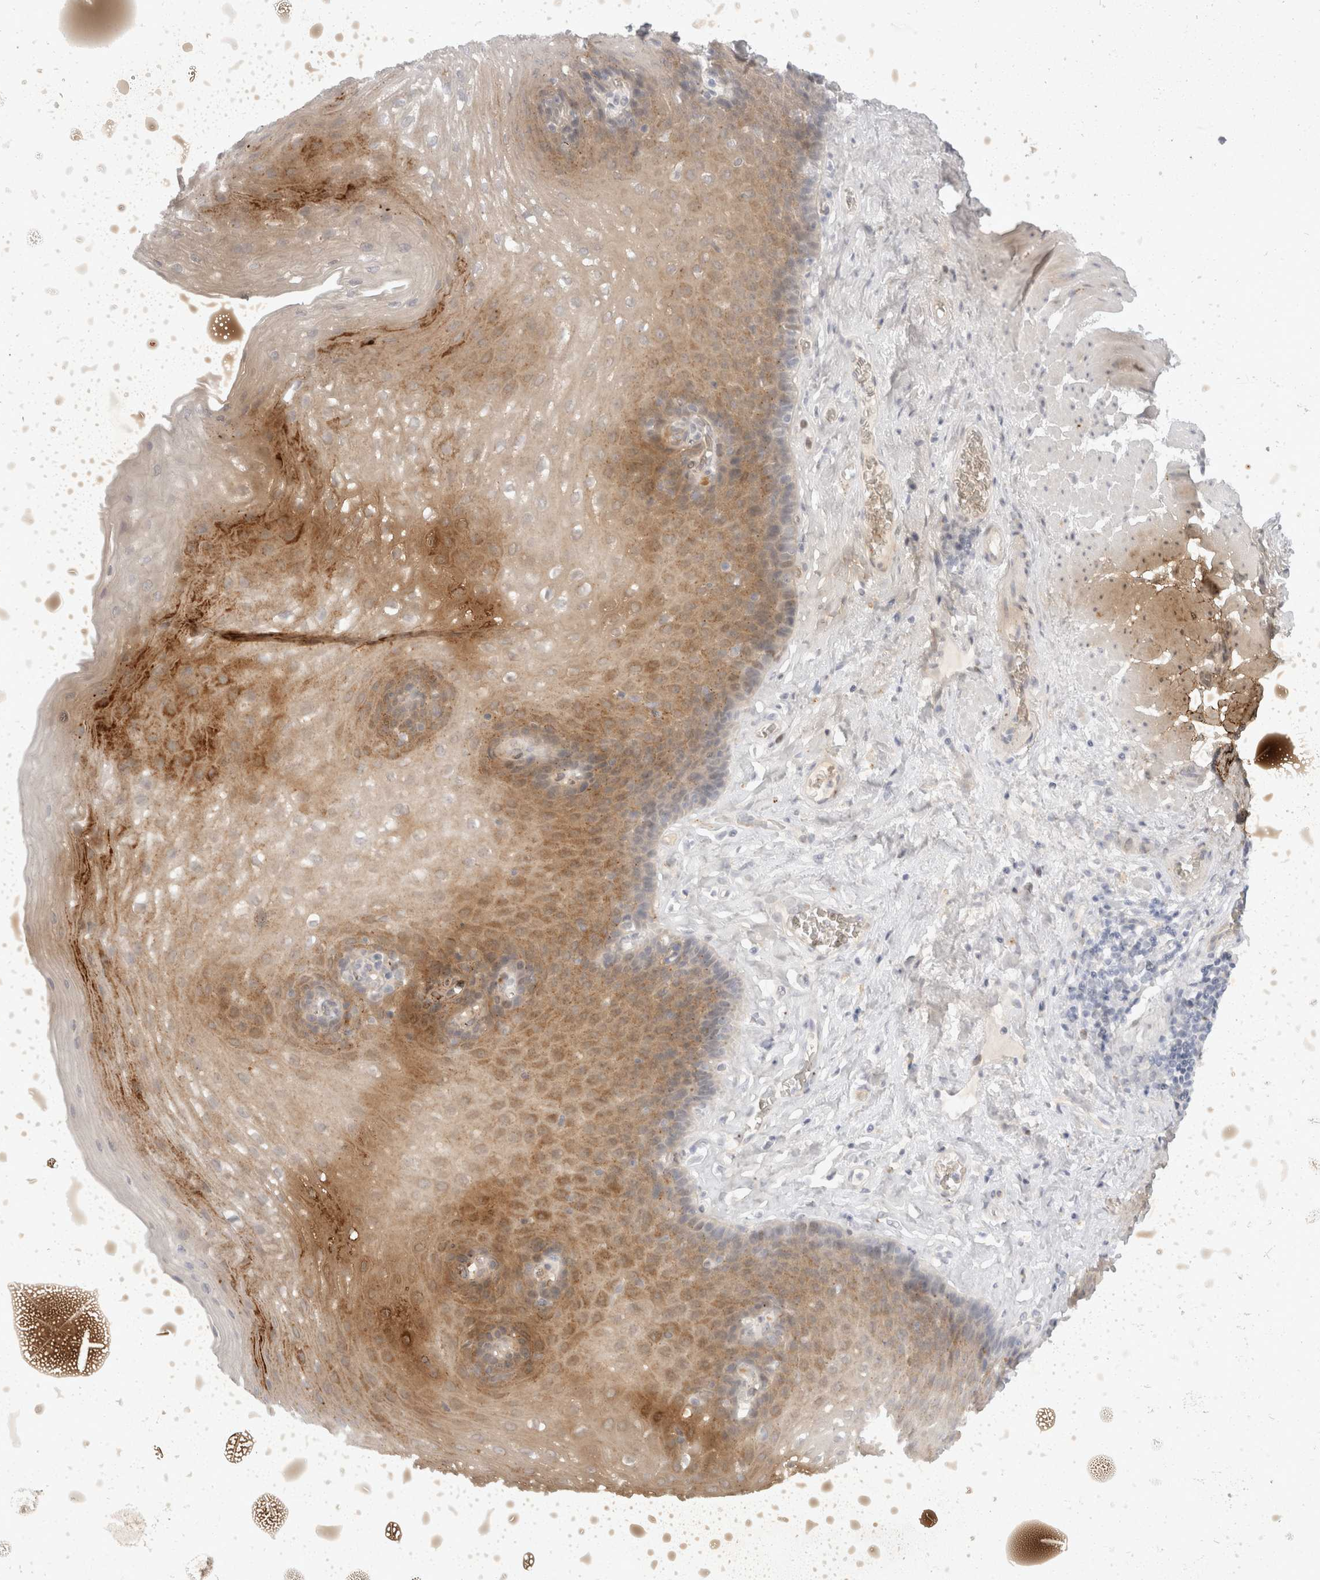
{"staining": {"intensity": "moderate", "quantity": ">75%", "location": "cytoplasmic/membranous"}, "tissue": "esophagus", "cell_type": "Squamous epithelial cells", "image_type": "normal", "snomed": [{"axis": "morphology", "description": "Normal tissue, NOS"}, {"axis": "topography", "description": "Esophagus"}], "caption": "Immunohistochemical staining of benign esophagus reveals moderate cytoplasmic/membranous protein staining in approximately >75% of squamous epithelial cells.", "gene": "TOM1L2", "patient": {"sex": "female", "age": 66}}